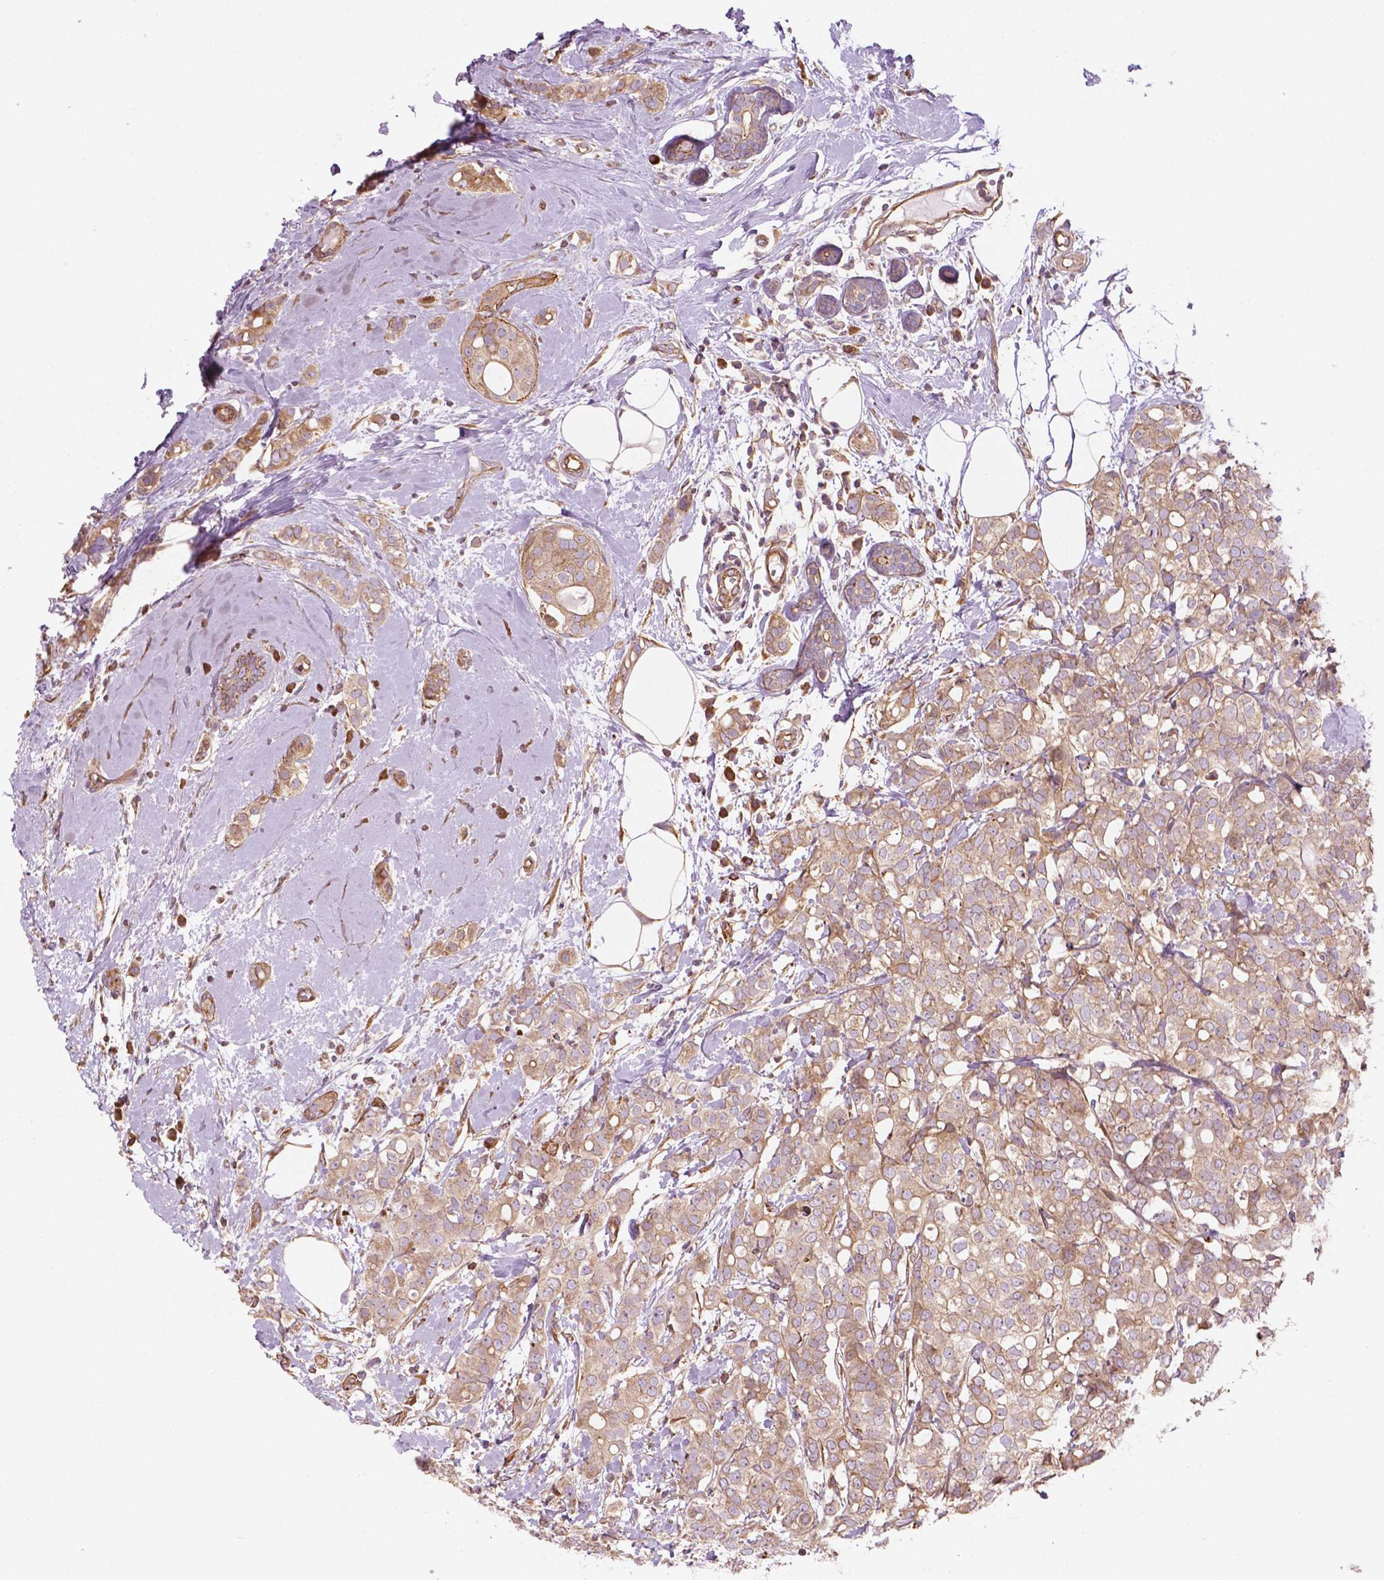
{"staining": {"intensity": "weak", "quantity": ">75%", "location": "cytoplasmic/membranous"}, "tissue": "breast cancer", "cell_type": "Tumor cells", "image_type": "cancer", "snomed": [{"axis": "morphology", "description": "Duct carcinoma"}, {"axis": "topography", "description": "Breast"}], "caption": "There is low levels of weak cytoplasmic/membranous staining in tumor cells of breast intraductal carcinoma, as demonstrated by immunohistochemical staining (brown color).", "gene": "SURF4", "patient": {"sex": "female", "age": 40}}